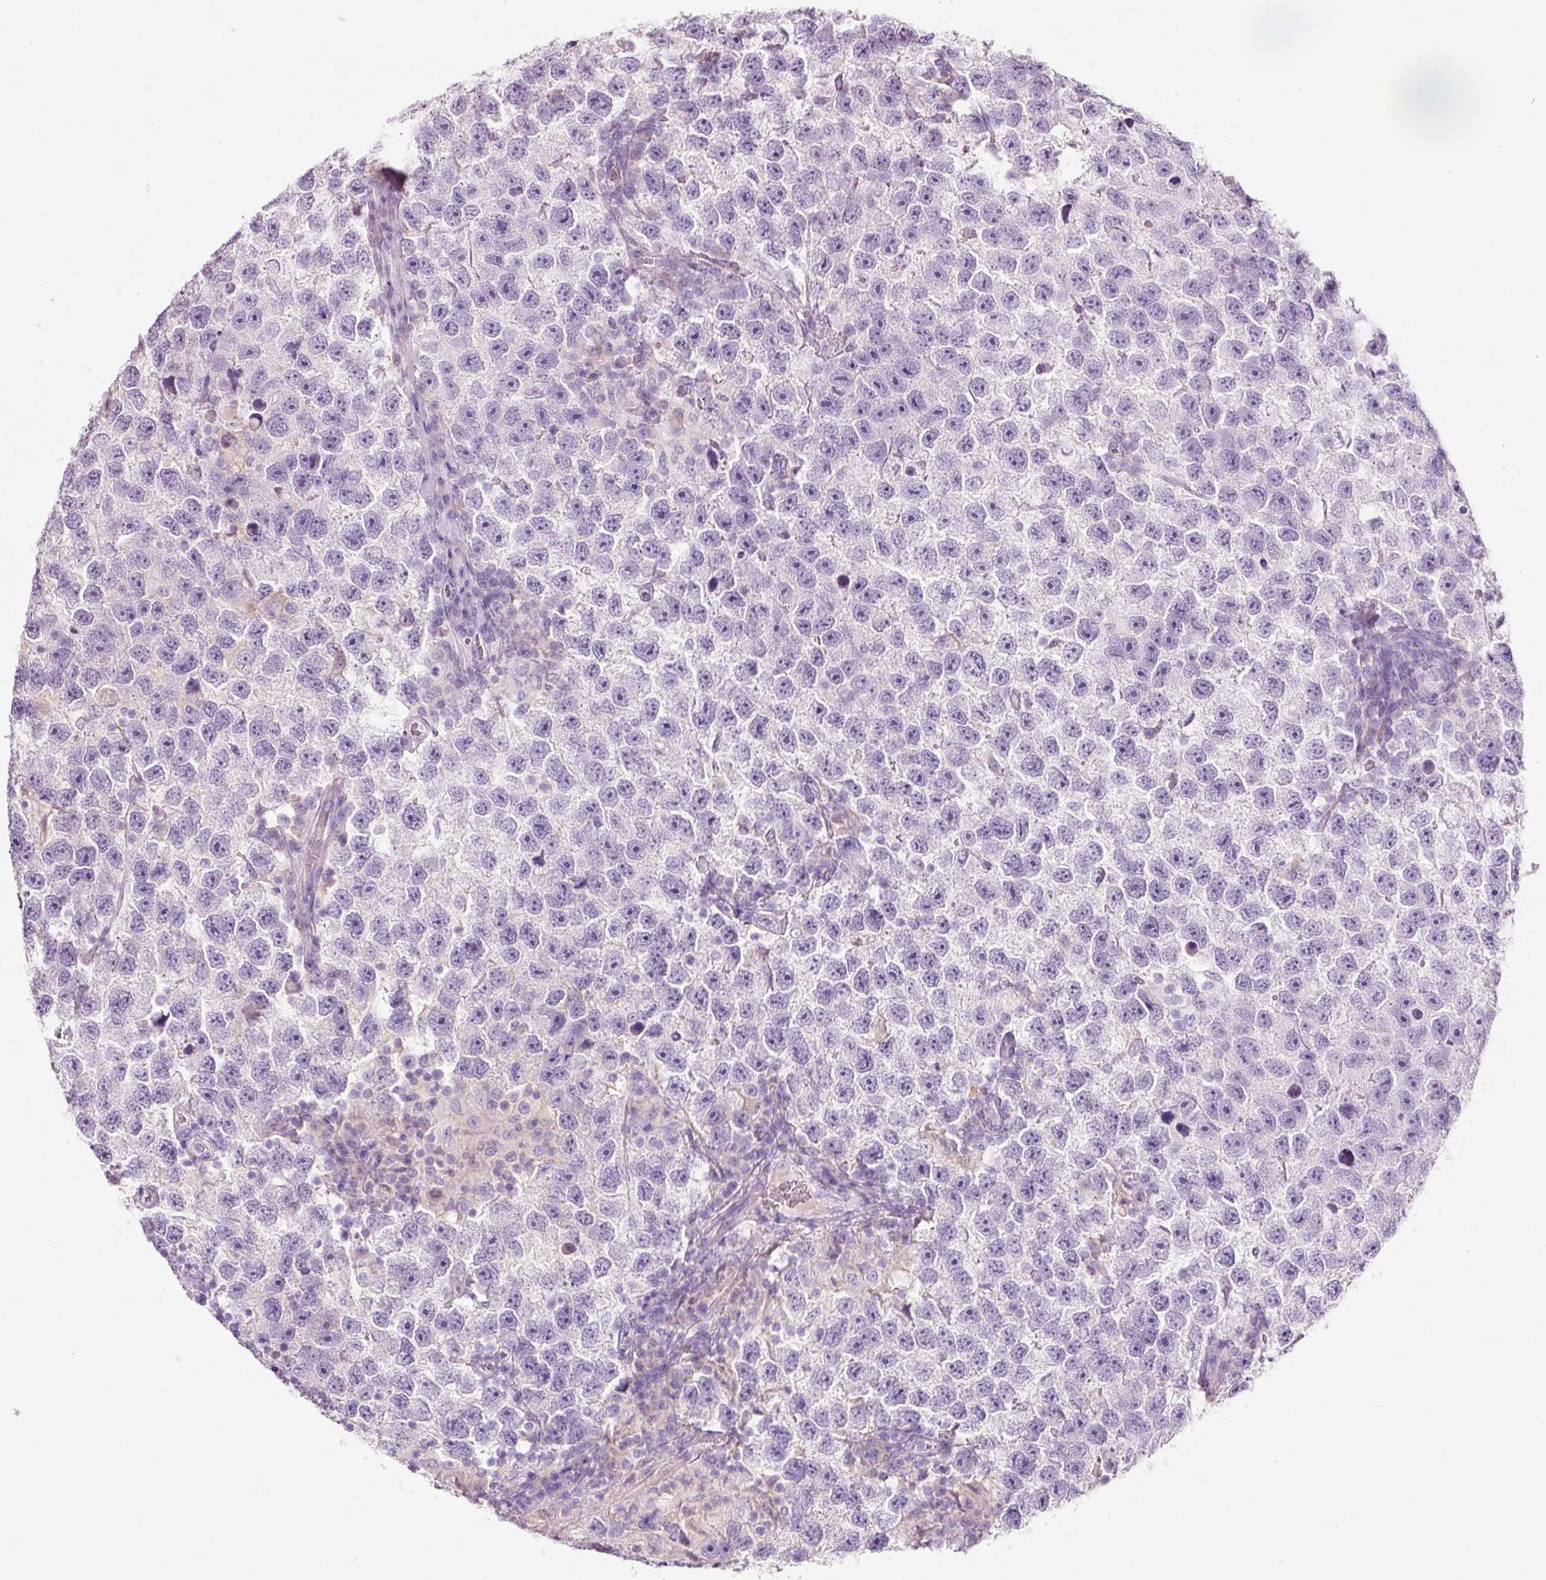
{"staining": {"intensity": "negative", "quantity": "none", "location": "none"}, "tissue": "testis cancer", "cell_type": "Tumor cells", "image_type": "cancer", "snomed": [{"axis": "morphology", "description": "Seminoma, NOS"}, {"axis": "topography", "description": "Testis"}], "caption": "Human testis seminoma stained for a protein using immunohistochemistry (IHC) reveals no staining in tumor cells.", "gene": "MFAP4", "patient": {"sex": "male", "age": 26}}